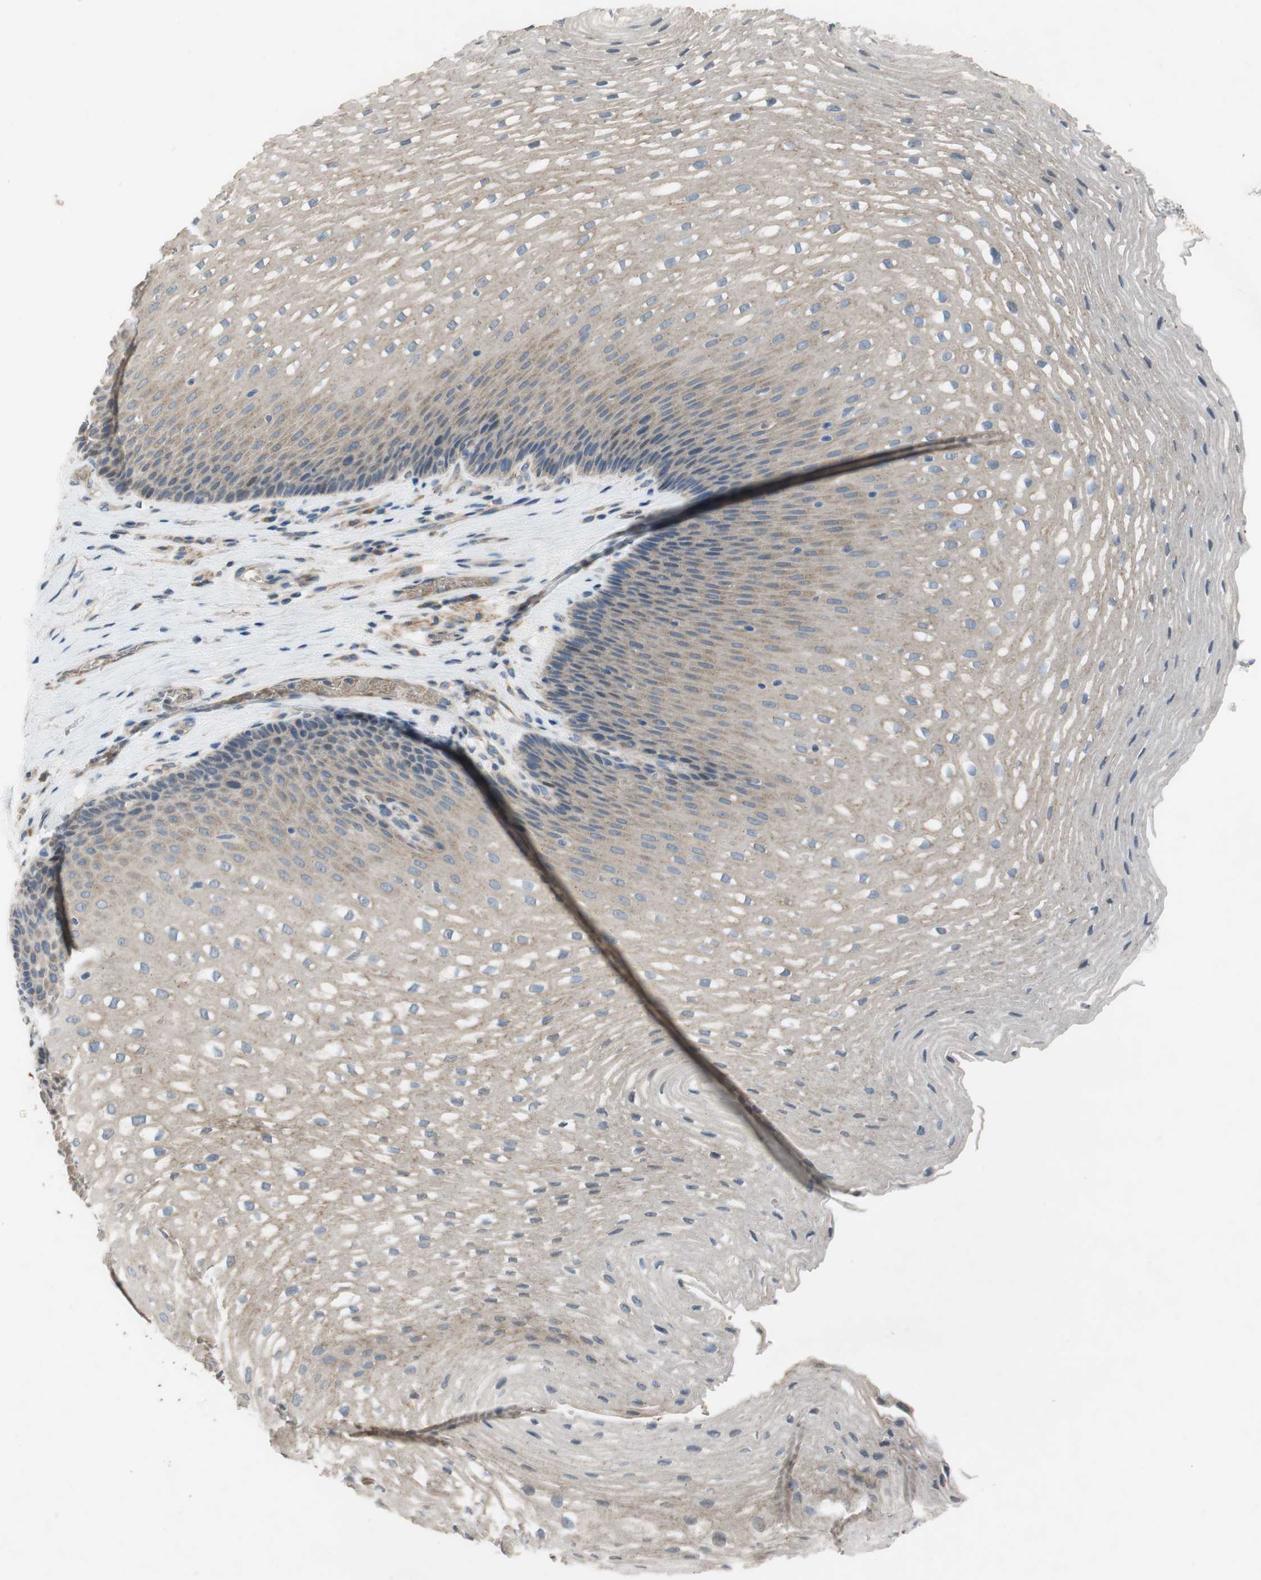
{"staining": {"intensity": "weak", "quantity": "25%-75%", "location": "cytoplasmic/membranous"}, "tissue": "esophagus", "cell_type": "Squamous epithelial cells", "image_type": "normal", "snomed": [{"axis": "morphology", "description": "Normal tissue, NOS"}, {"axis": "topography", "description": "Esophagus"}], "caption": "About 25%-75% of squamous epithelial cells in normal esophagus reveal weak cytoplasmic/membranous protein staining as visualized by brown immunohistochemical staining.", "gene": "ADD2", "patient": {"sex": "male", "age": 48}}